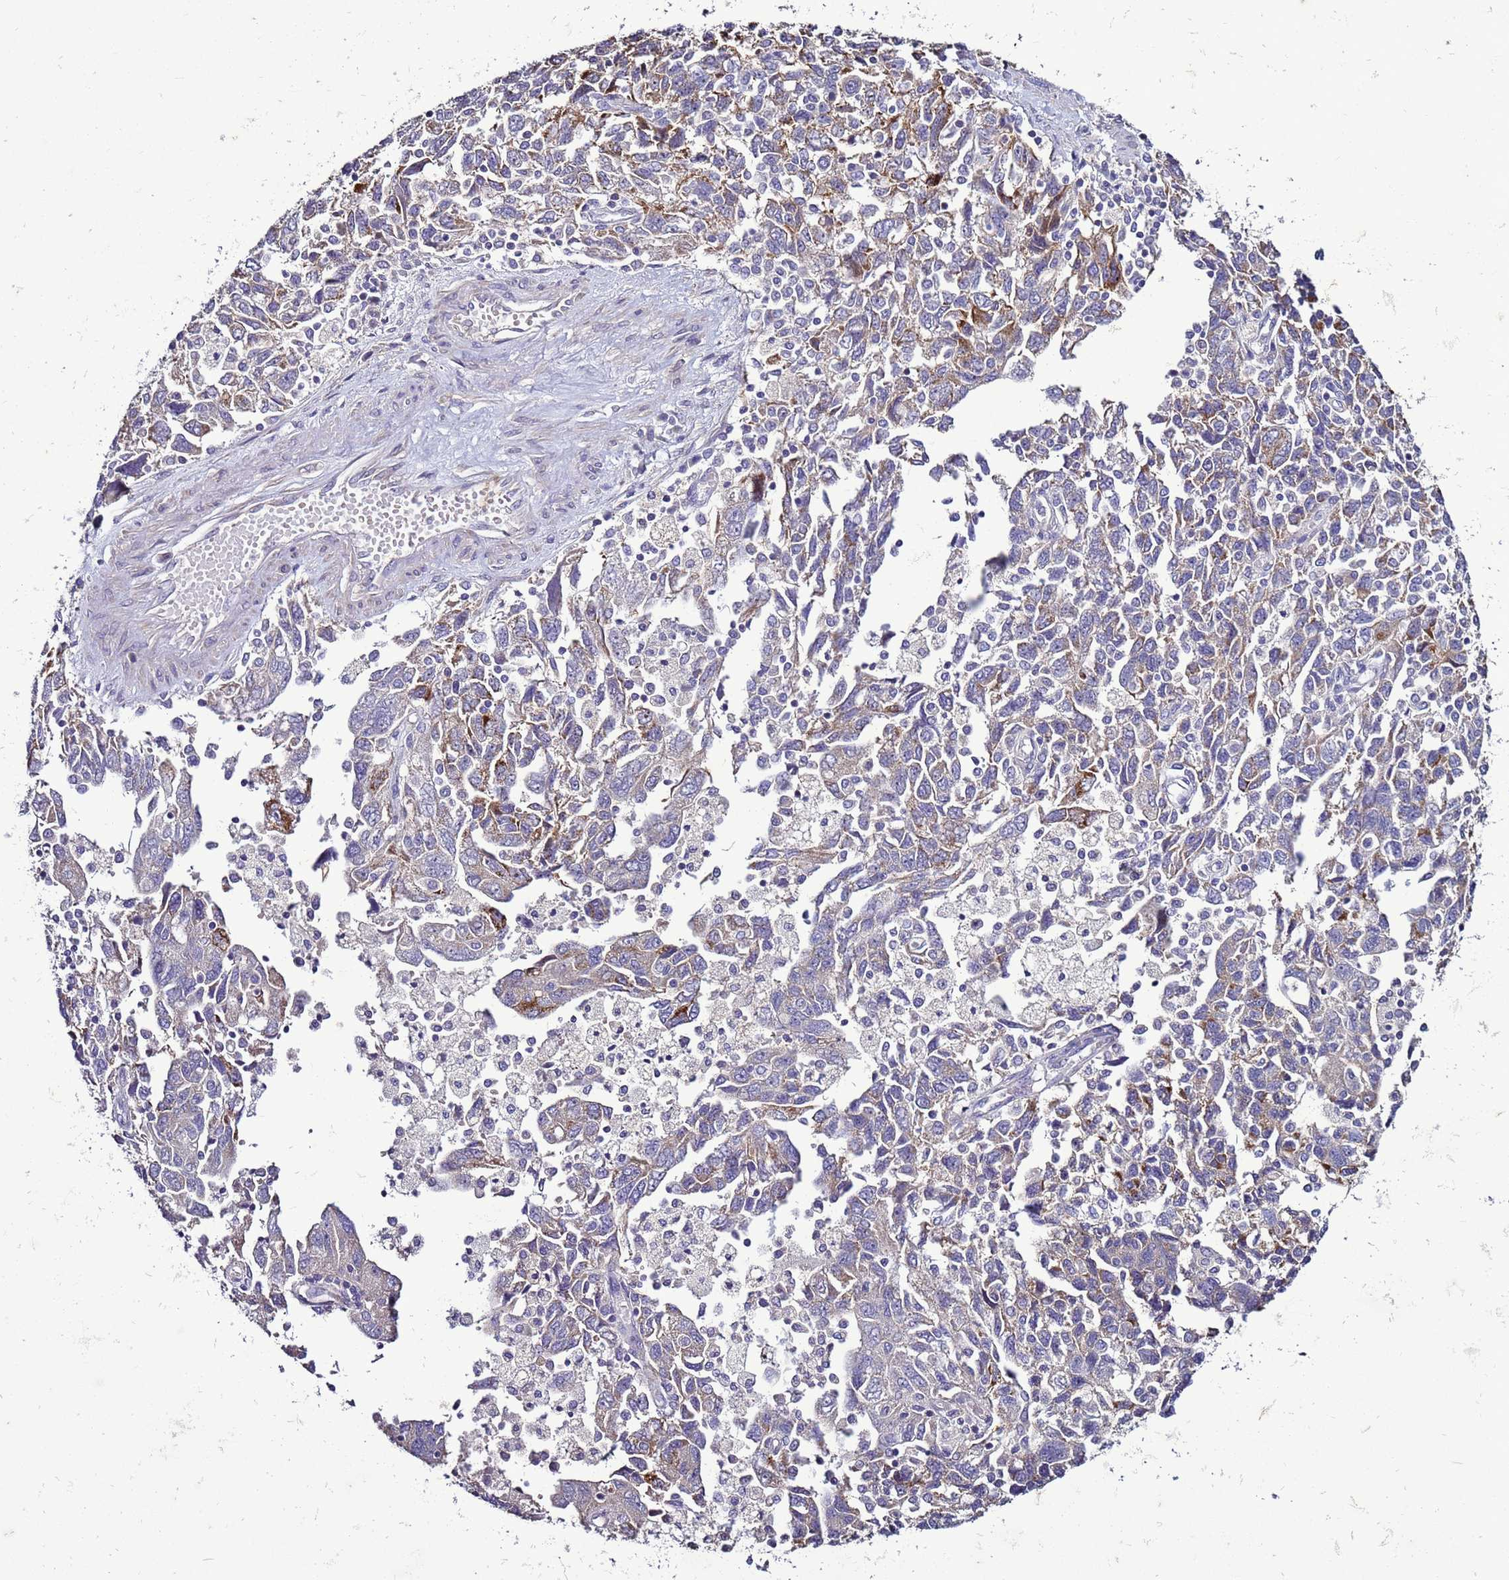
{"staining": {"intensity": "negative", "quantity": "none", "location": "none"}, "tissue": "ovarian cancer", "cell_type": "Tumor cells", "image_type": "cancer", "snomed": [{"axis": "morphology", "description": "Carcinoma, NOS"}, {"axis": "morphology", "description": "Cystadenocarcinoma, serous, NOS"}, {"axis": "topography", "description": "Ovary"}], "caption": "Human ovarian cancer stained for a protein using IHC exhibits no expression in tumor cells.", "gene": "RABL2B", "patient": {"sex": "female", "age": 69}}